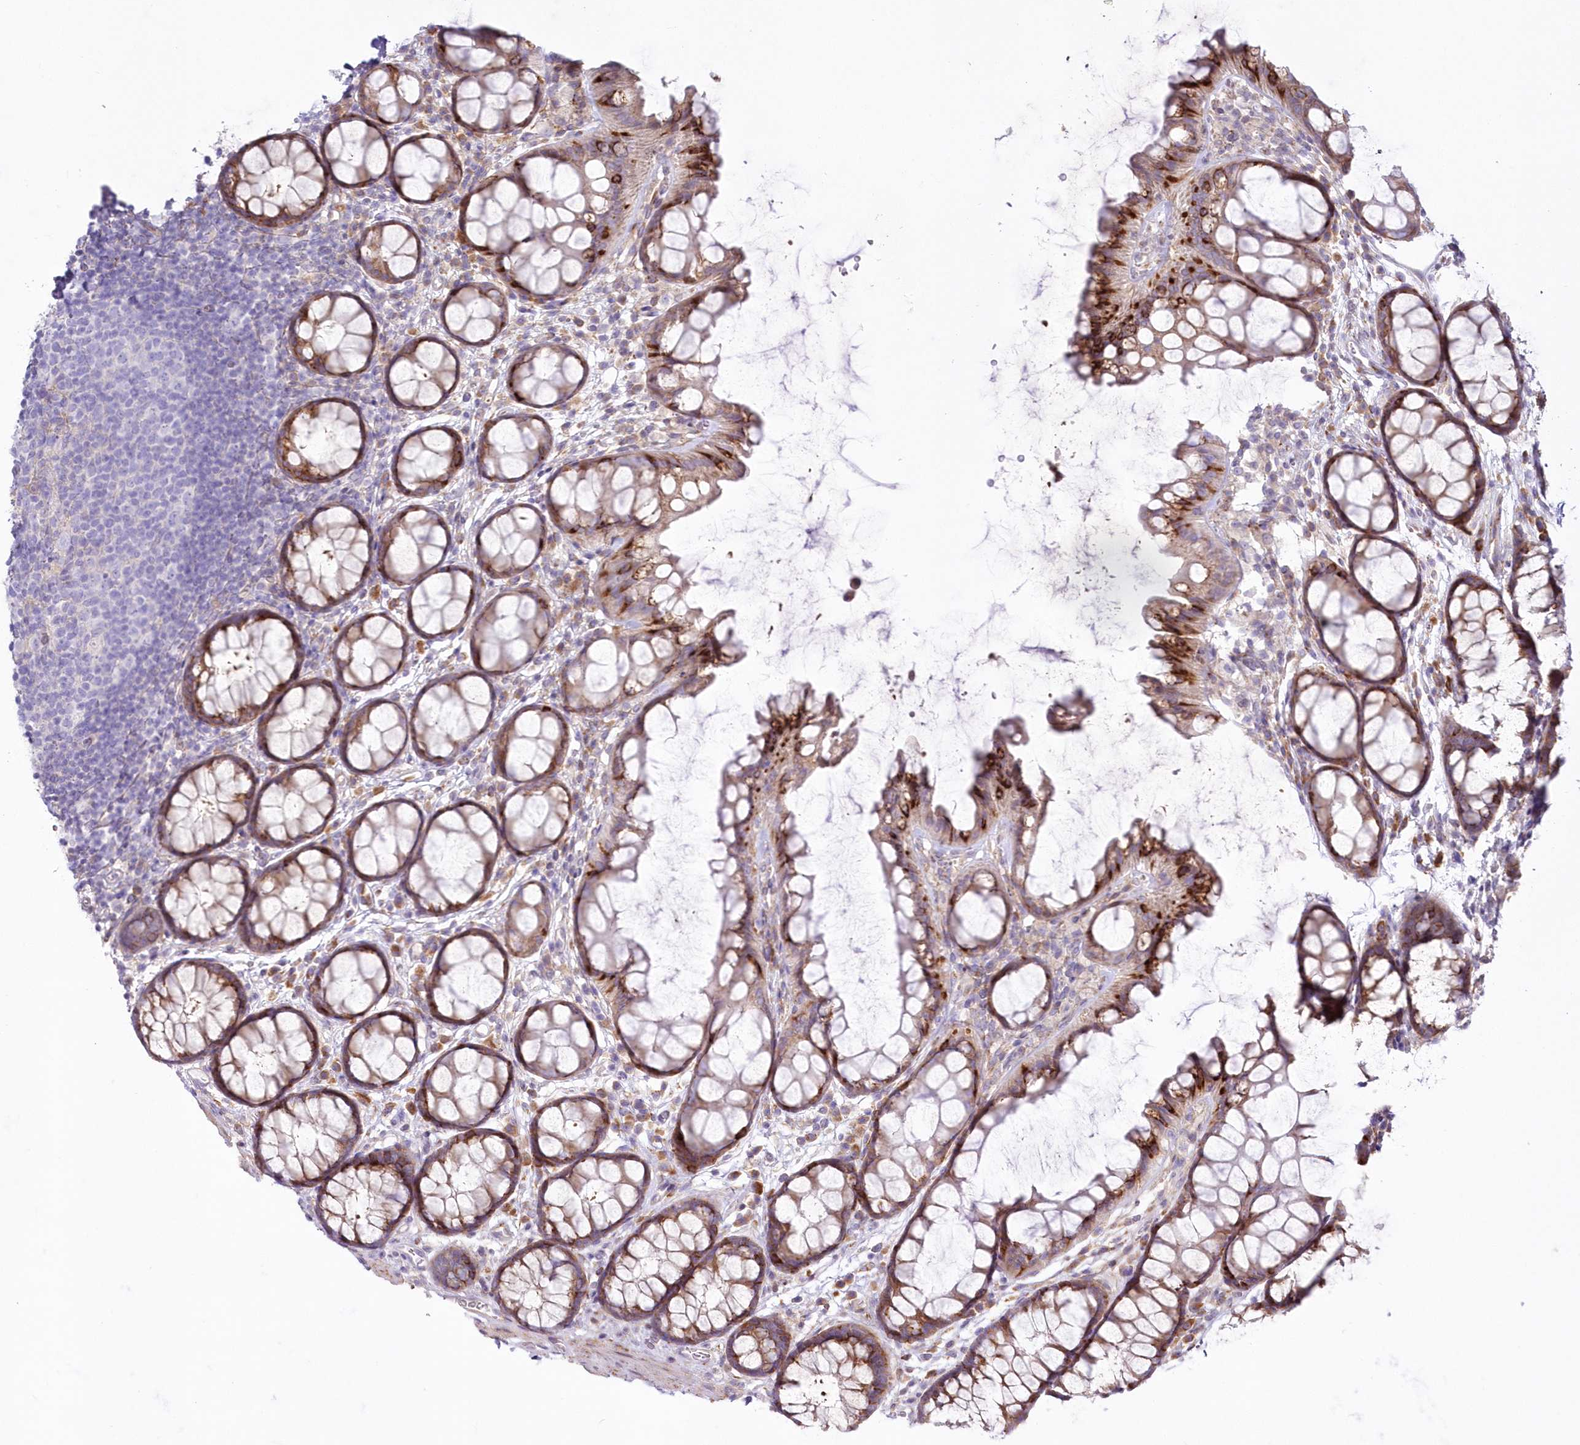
{"staining": {"intensity": "negative", "quantity": "none", "location": "none"}, "tissue": "colon", "cell_type": "Endothelial cells", "image_type": "normal", "snomed": [{"axis": "morphology", "description": "Normal tissue, NOS"}, {"axis": "topography", "description": "Colon"}], "caption": "This is an IHC histopathology image of unremarkable colon. There is no expression in endothelial cells.", "gene": "ARFGEF3", "patient": {"sex": "female", "age": 82}}